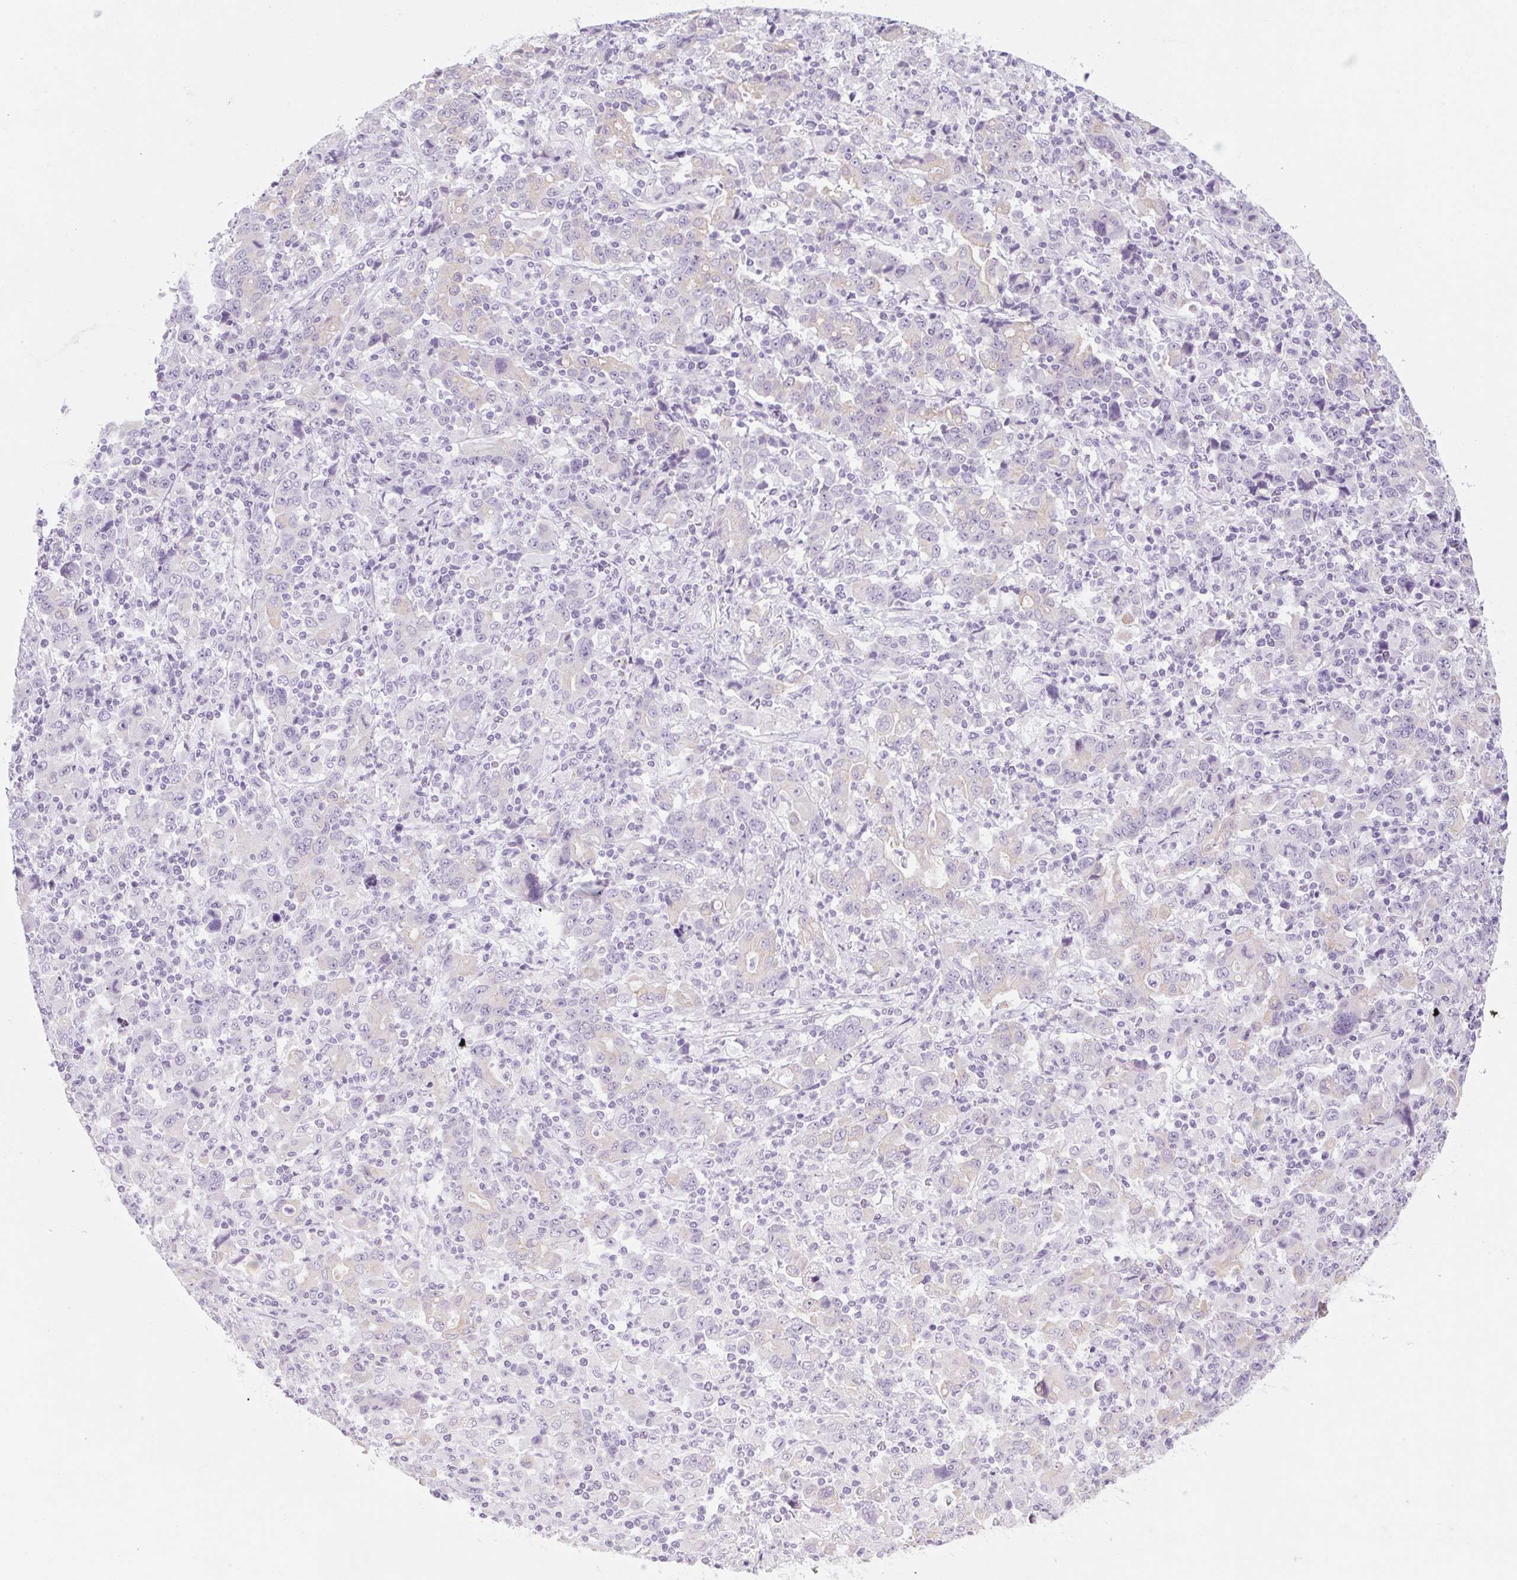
{"staining": {"intensity": "negative", "quantity": "none", "location": "none"}, "tissue": "stomach cancer", "cell_type": "Tumor cells", "image_type": "cancer", "snomed": [{"axis": "morphology", "description": "Adenocarcinoma, NOS"}, {"axis": "topography", "description": "Stomach, upper"}], "caption": "Immunohistochemical staining of stomach cancer (adenocarcinoma) displays no significant staining in tumor cells.", "gene": "RPTN", "patient": {"sex": "male", "age": 69}}